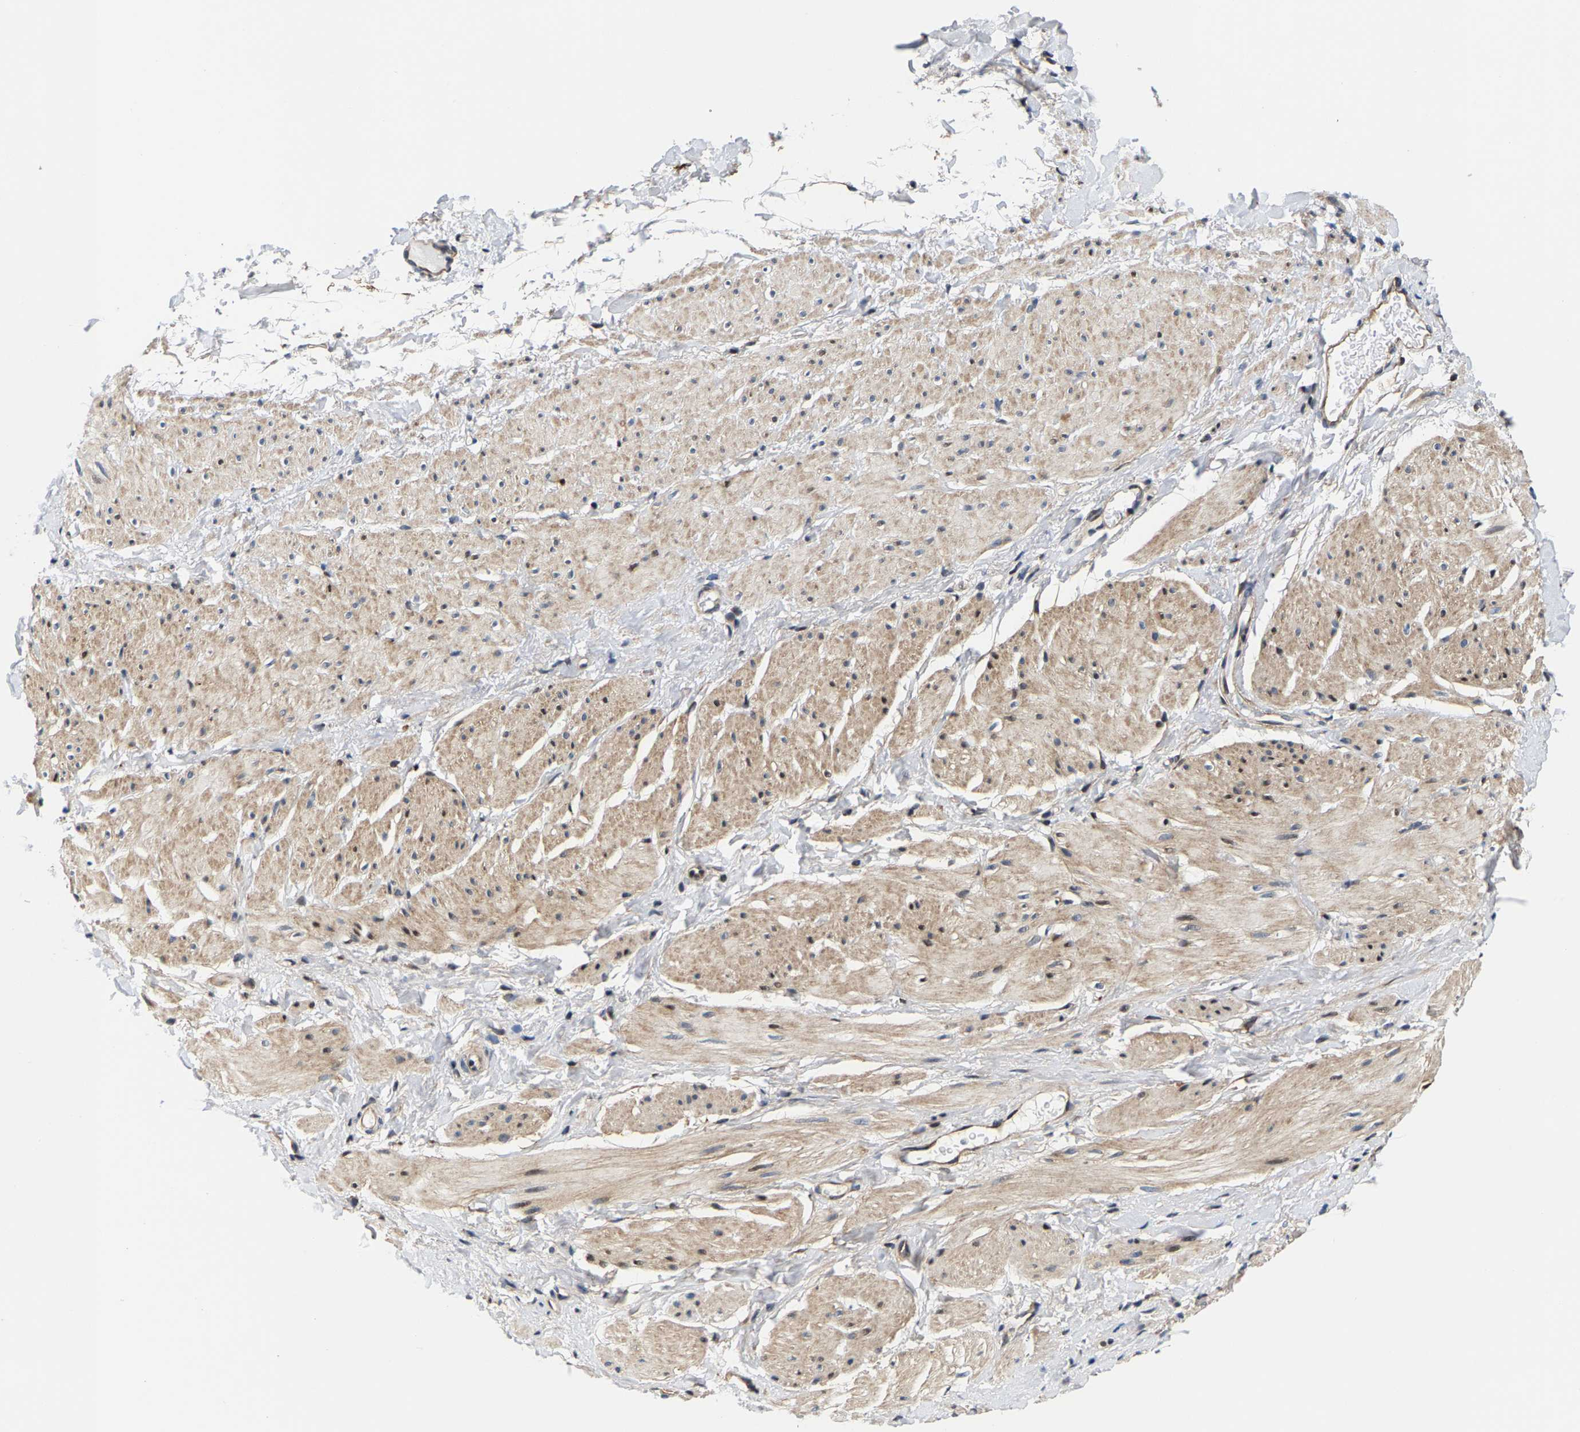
{"staining": {"intensity": "weak", "quantity": "25%-75%", "location": "cytoplasmic/membranous"}, "tissue": "smooth muscle", "cell_type": "Smooth muscle cells", "image_type": "normal", "snomed": [{"axis": "morphology", "description": "Normal tissue, NOS"}, {"axis": "topography", "description": "Smooth muscle"}], "caption": "Immunohistochemical staining of normal smooth muscle reveals 25%-75% levels of weak cytoplasmic/membranous protein expression in approximately 25%-75% of smooth muscle cells.", "gene": "GTPBP10", "patient": {"sex": "male", "age": 16}}